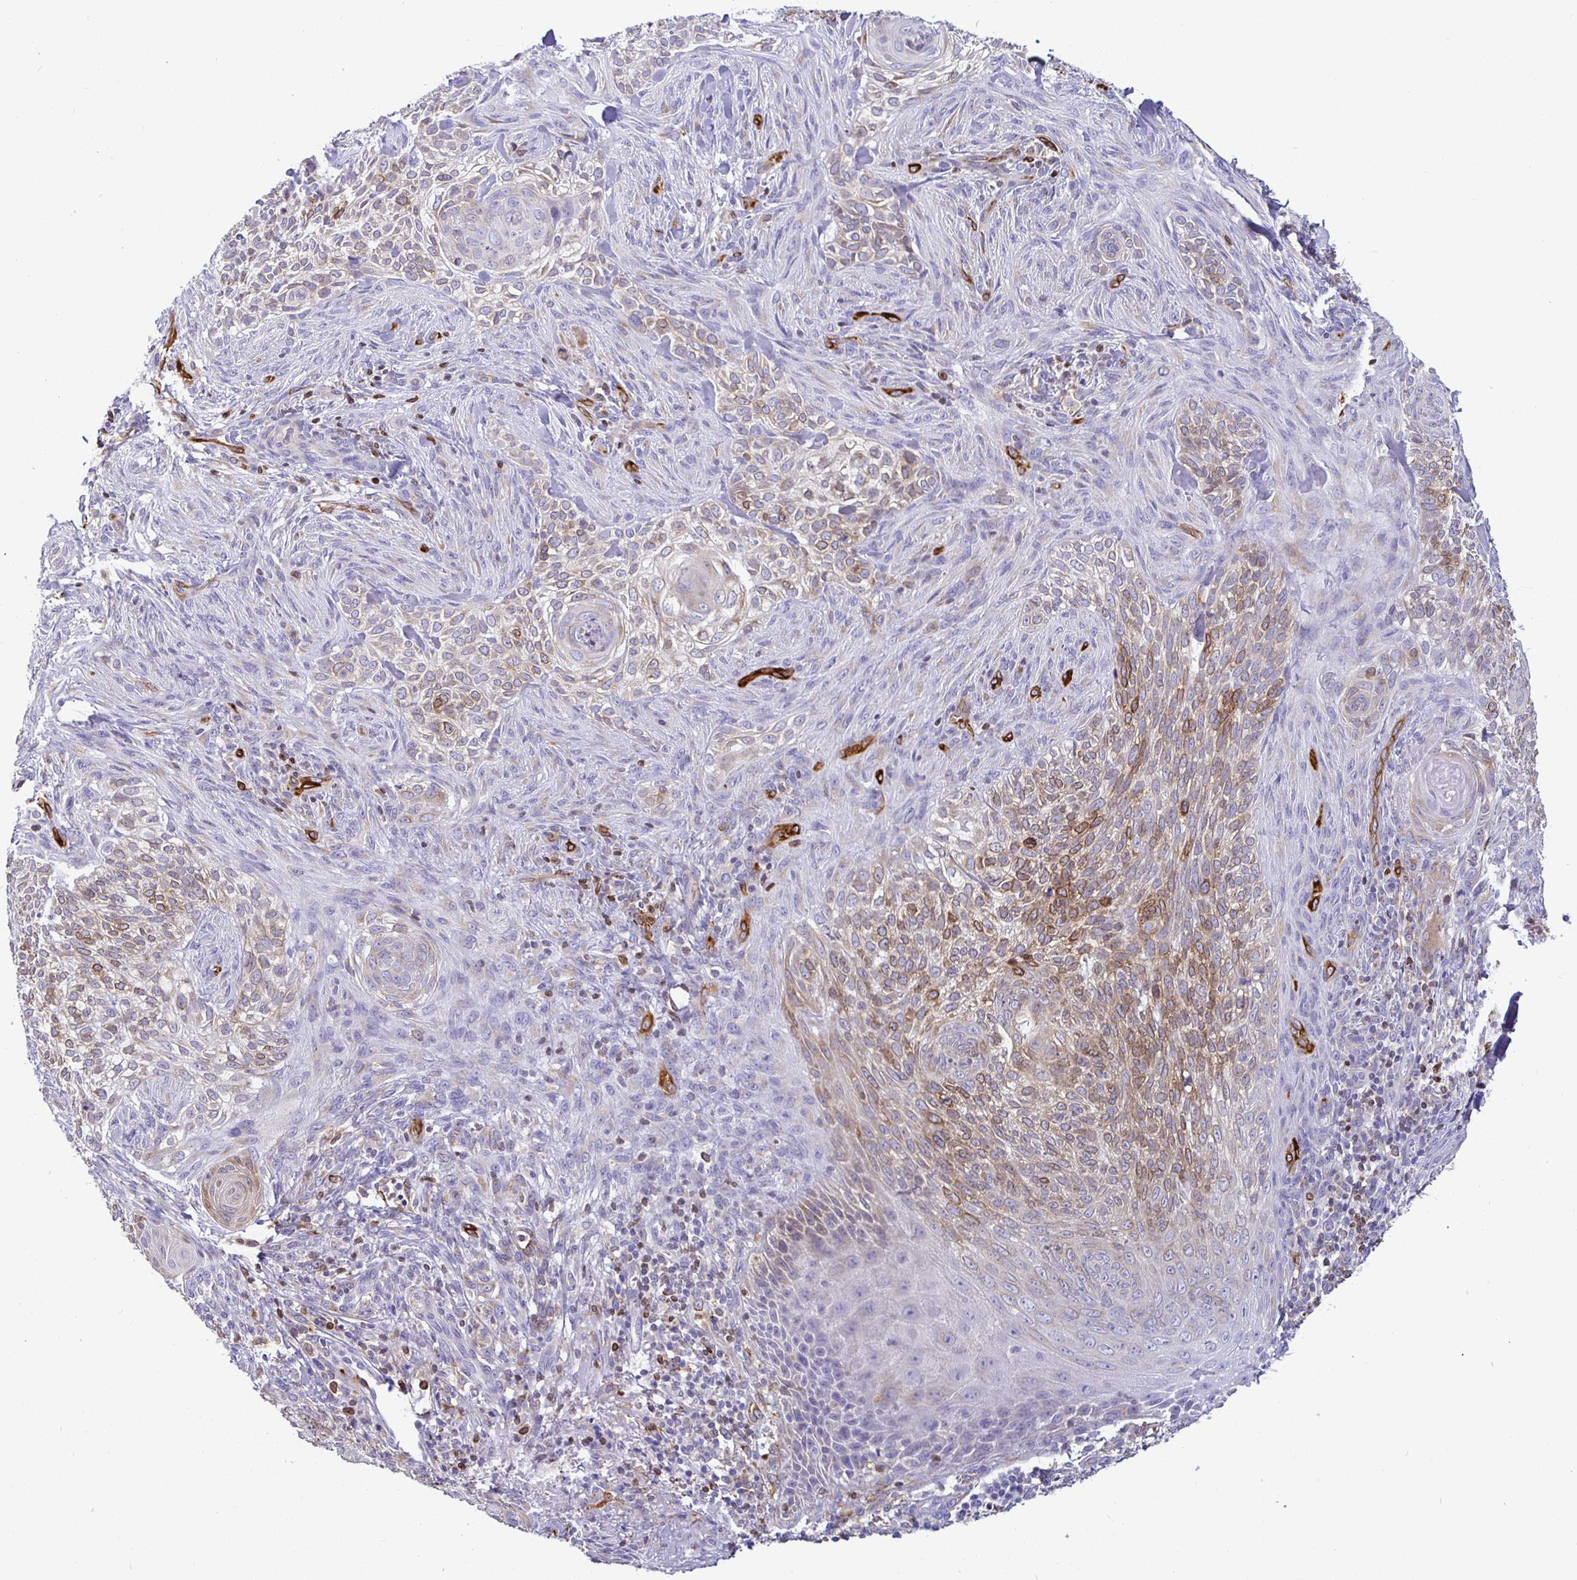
{"staining": {"intensity": "moderate", "quantity": "<25%", "location": "cytoplasmic/membranous"}, "tissue": "skin cancer", "cell_type": "Tumor cells", "image_type": "cancer", "snomed": [{"axis": "morphology", "description": "Basal cell carcinoma"}, {"axis": "topography", "description": "Skin"}], "caption": "This image exhibits IHC staining of skin cancer (basal cell carcinoma), with low moderate cytoplasmic/membranous expression in about <25% of tumor cells.", "gene": "TP53I11", "patient": {"sex": "female", "age": 48}}